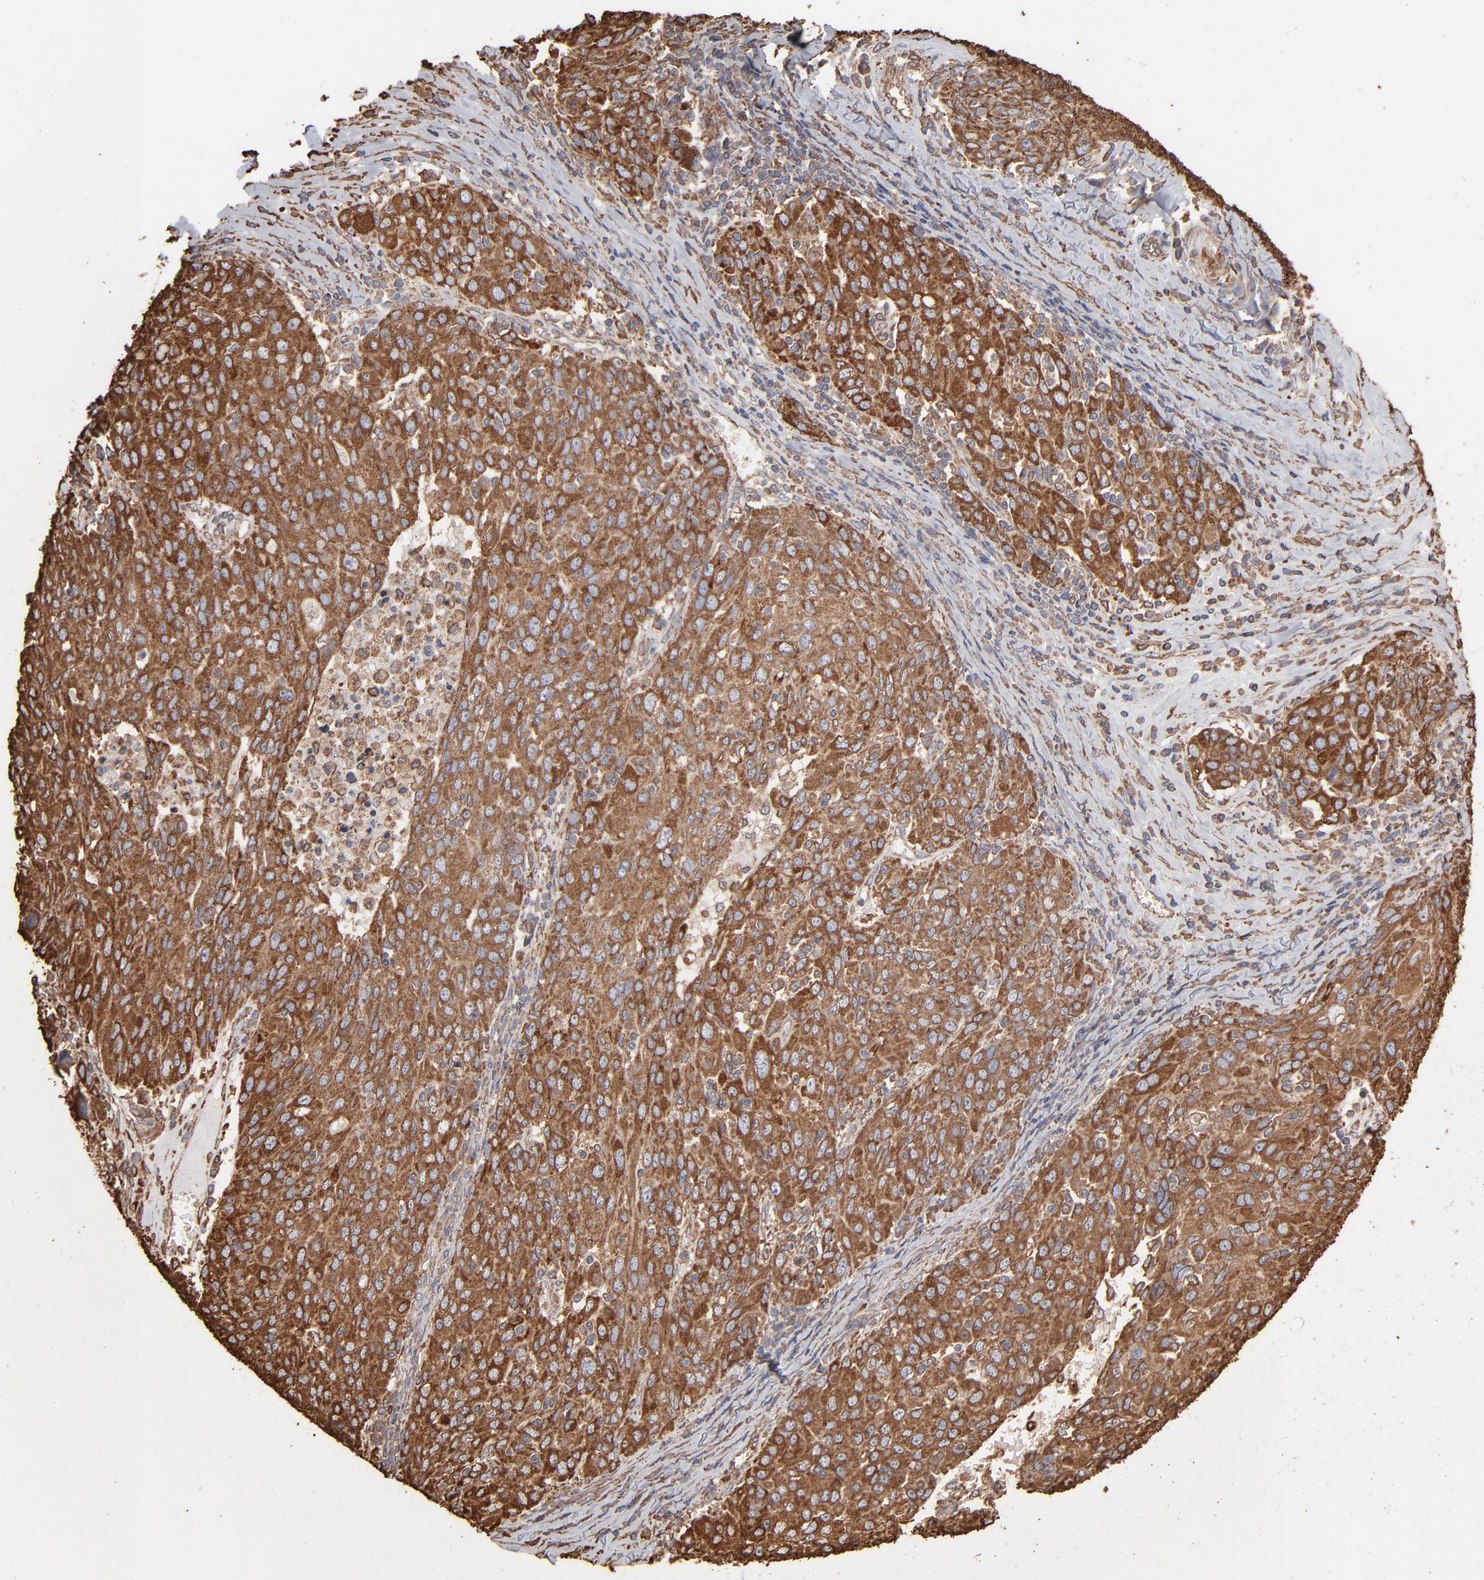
{"staining": {"intensity": "moderate", "quantity": ">75%", "location": "cytoplasmic/membranous"}, "tissue": "ovarian cancer", "cell_type": "Tumor cells", "image_type": "cancer", "snomed": [{"axis": "morphology", "description": "Carcinoma, endometroid"}, {"axis": "topography", "description": "Ovary"}], "caption": "IHC histopathology image of neoplastic tissue: human ovarian cancer (endometroid carcinoma) stained using IHC shows medium levels of moderate protein expression localized specifically in the cytoplasmic/membranous of tumor cells, appearing as a cytoplasmic/membranous brown color.", "gene": "PDIA3", "patient": {"sex": "female", "age": 50}}